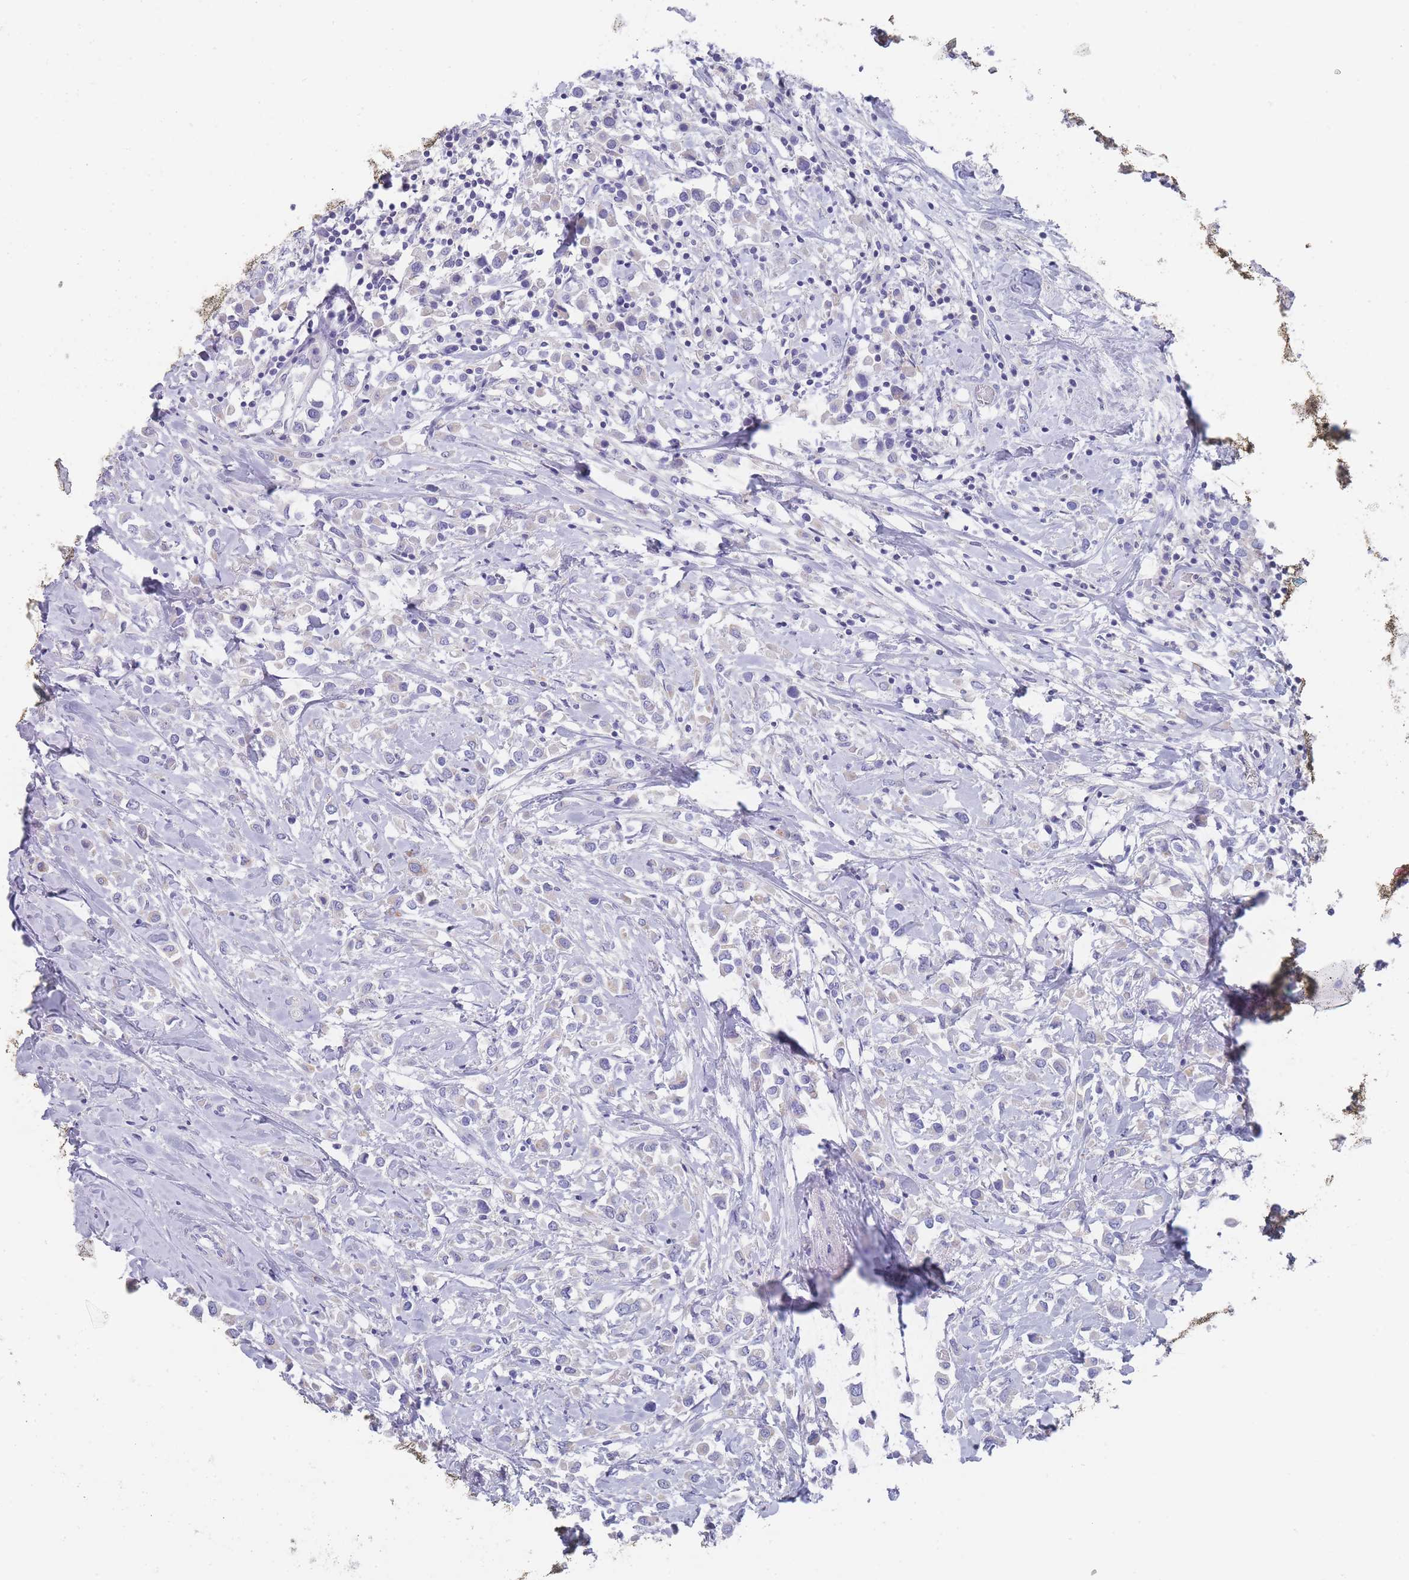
{"staining": {"intensity": "negative", "quantity": "none", "location": "none"}, "tissue": "breast cancer", "cell_type": "Tumor cells", "image_type": "cancer", "snomed": [{"axis": "morphology", "description": "Duct carcinoma"}, {"axis": "topography", "description": "Breast"}], "caption": "Immunohistochemistry (IHC) image of breast cancer (intraductal carcinoma) stained for a protein (brown), which displays no positivity in tumor cells. Brightfield microscopy of IHC stained with DAB (brown) and hematoxylin (blue), captured at high magnification.", "gene": "SCCPDH", "patient": {"sex": "female", "age": 61}}